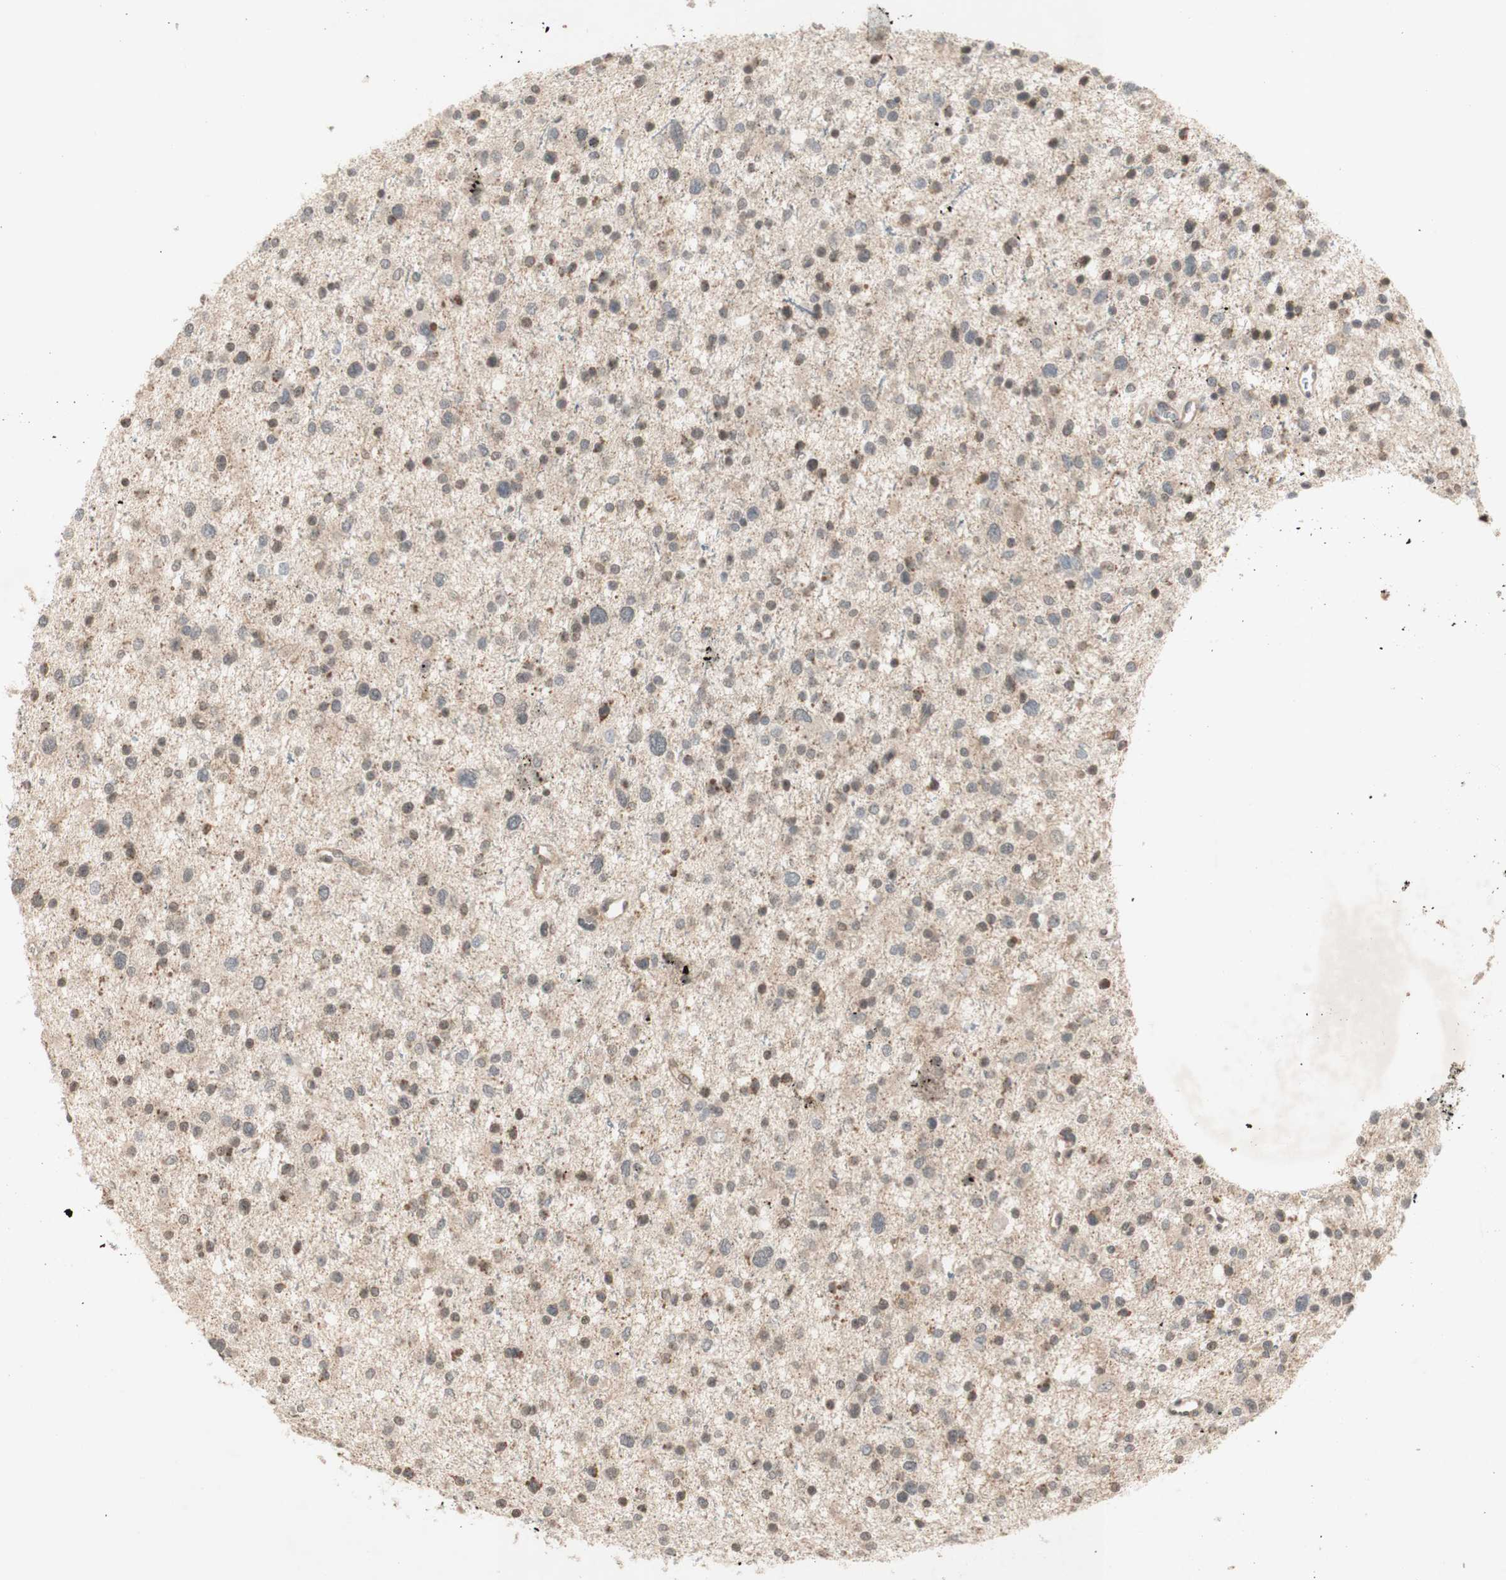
{"staining": {"intensity": "weak", "quantity": "25%-75%", "location": "cytoplasmic/membranous,nuclear"}, "tissue": "glioma", "cell_type": "Tumor cells", "image_type": "cancer", "snomed": [{"axis": "morphology", "description": "Glioma, malignant, Low grade"}, {"axis": "topography", "description": "Brain"}], "caption": "Low-grade glioma (malignant) tissue displays weak cytoplasmic/membranous and nuclear expression in about 25%-75% of tumor cells, visualized by immunohistochemistry.", "gene": "GLI1", "patient": {"sex": "female", "age": 37}}